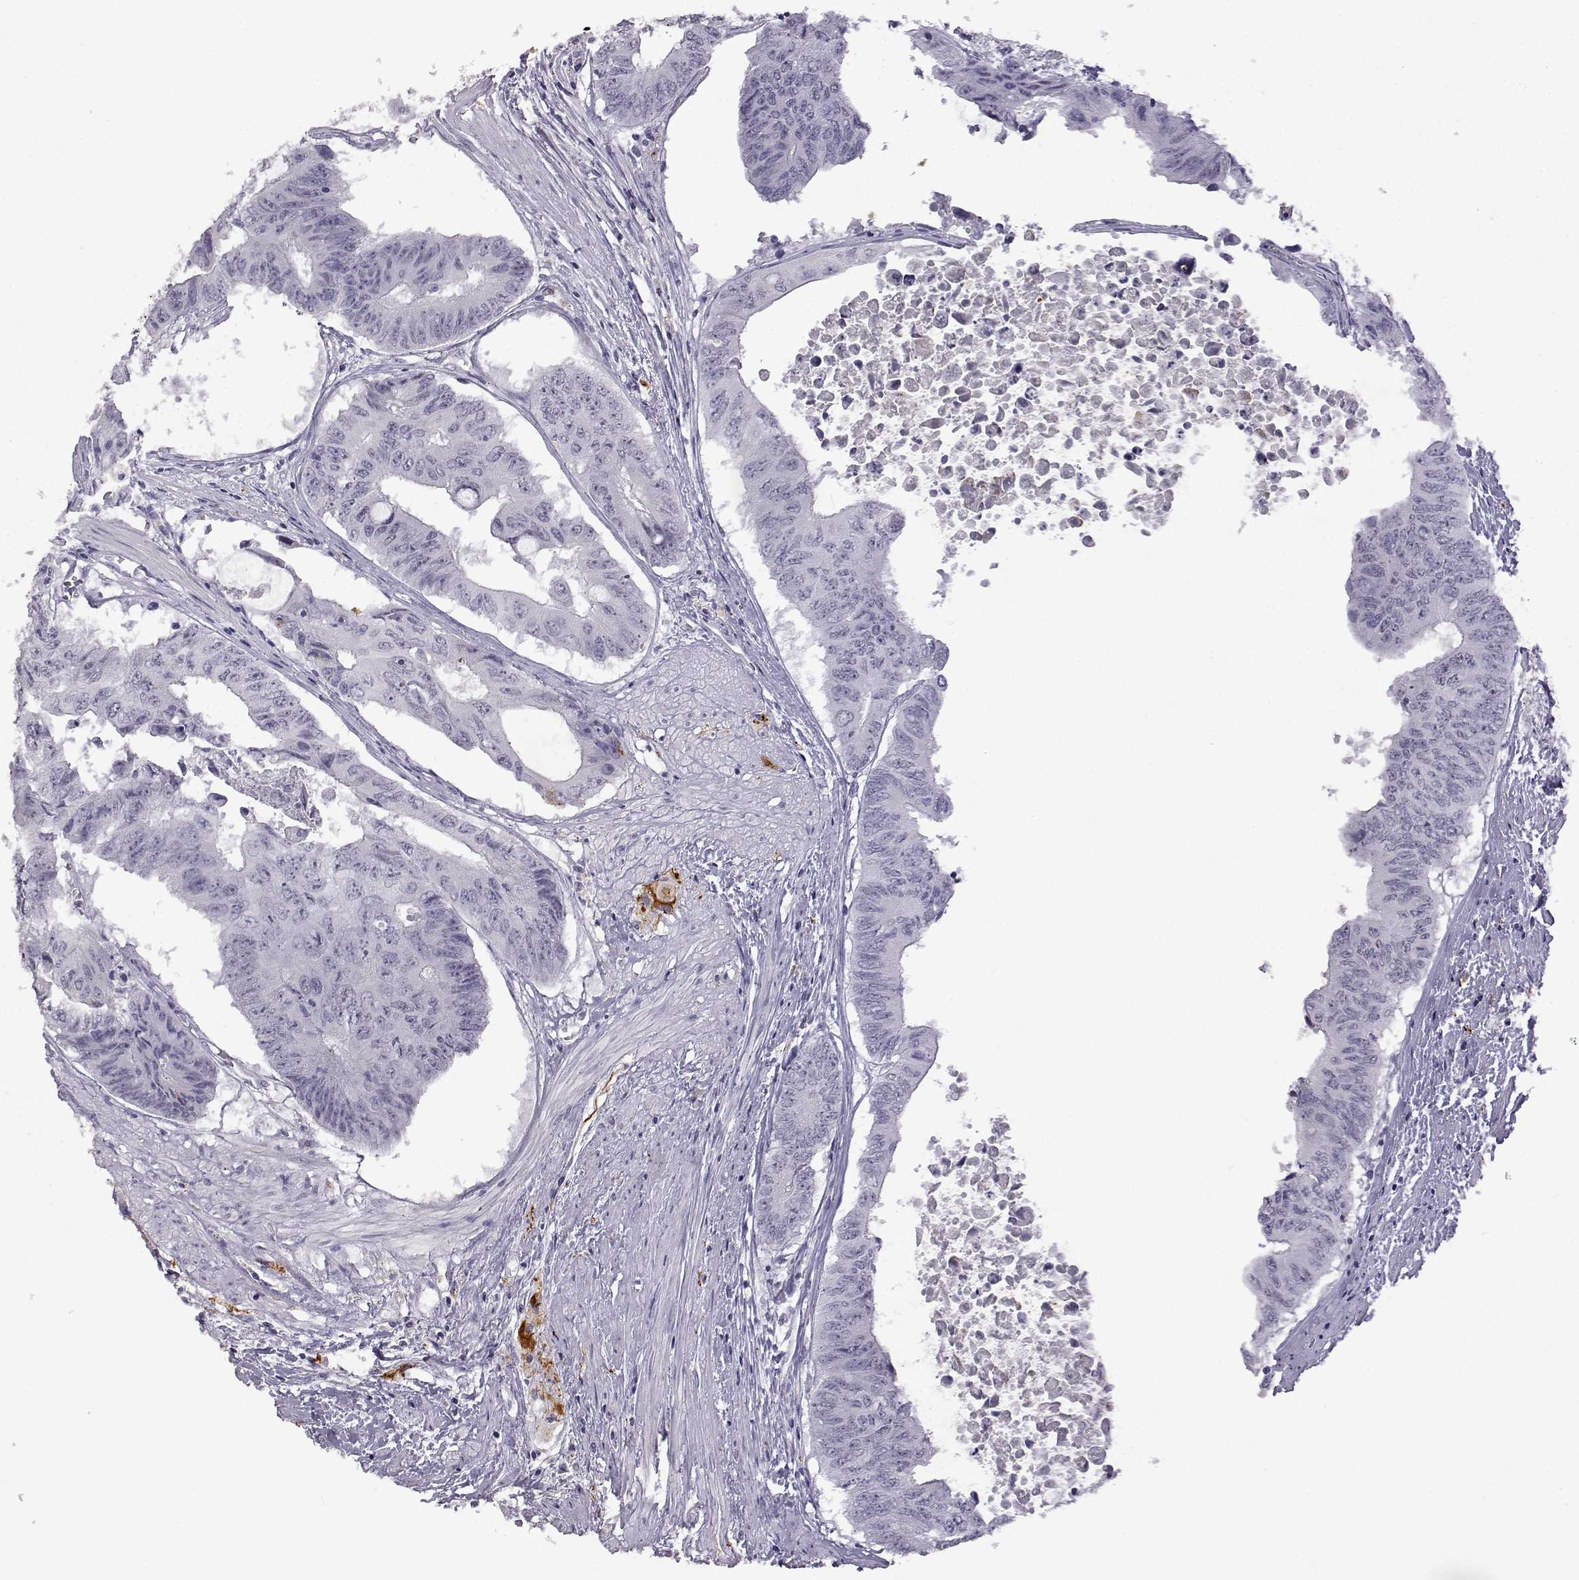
{"staining": {"intensity": "negative", "quantity": "none", "location": "none"}, "tissue": "colorectal cancer", "cell_type": "Tumor cells", "image_type": "cancer", "snomed": [{"axis": "morphology", "description": "Adenocarcinoma, NOS"}, {"axis": "topography", "description": "Rectum"}], "caption": "Adenocarcinoma (colorectal) stained for a protein using immunohistochemistry demonstrates no staining tumor cells.", "gene": "VGF", "patient": {"sex": "male", "age": 59}}